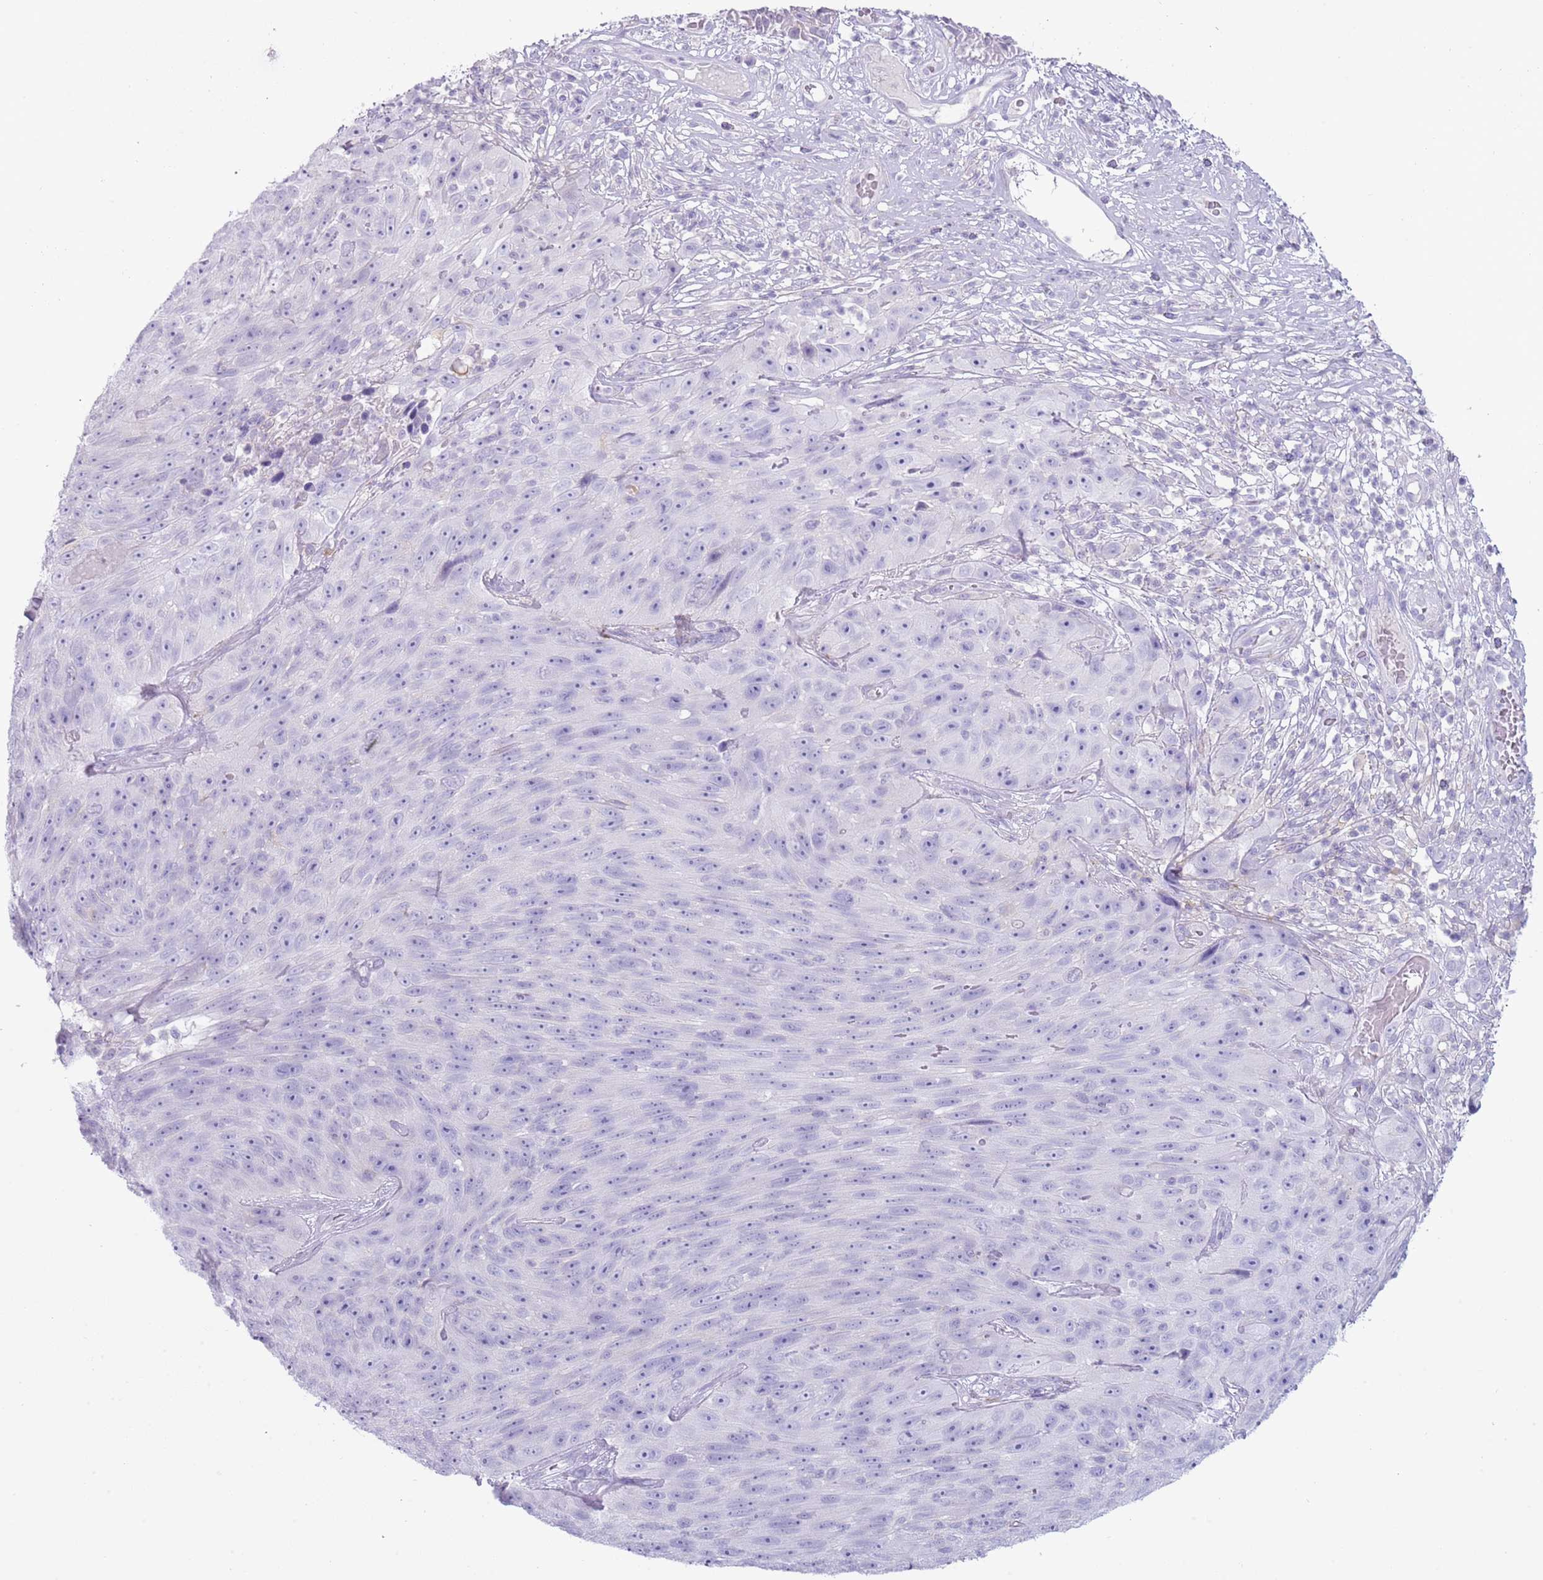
{"staining": {"intensity": "negative", "quantity": "none", "location": "none"}, "tissue": "skin cancer", "cell_type": "Tumor cells", "image_type": "cancer", "snomed": [{"axis": "morphology", "description": "Squamous cell carcinoma, NOS"}, {"axis": "topography", "description": "Skin"}], "caption": "Skin cancer was stained to show a protein in brown. There is no significant positivity in tumor cells.", "gene": "NBPF20", "patient": {"sex": "female", "age": 87}}